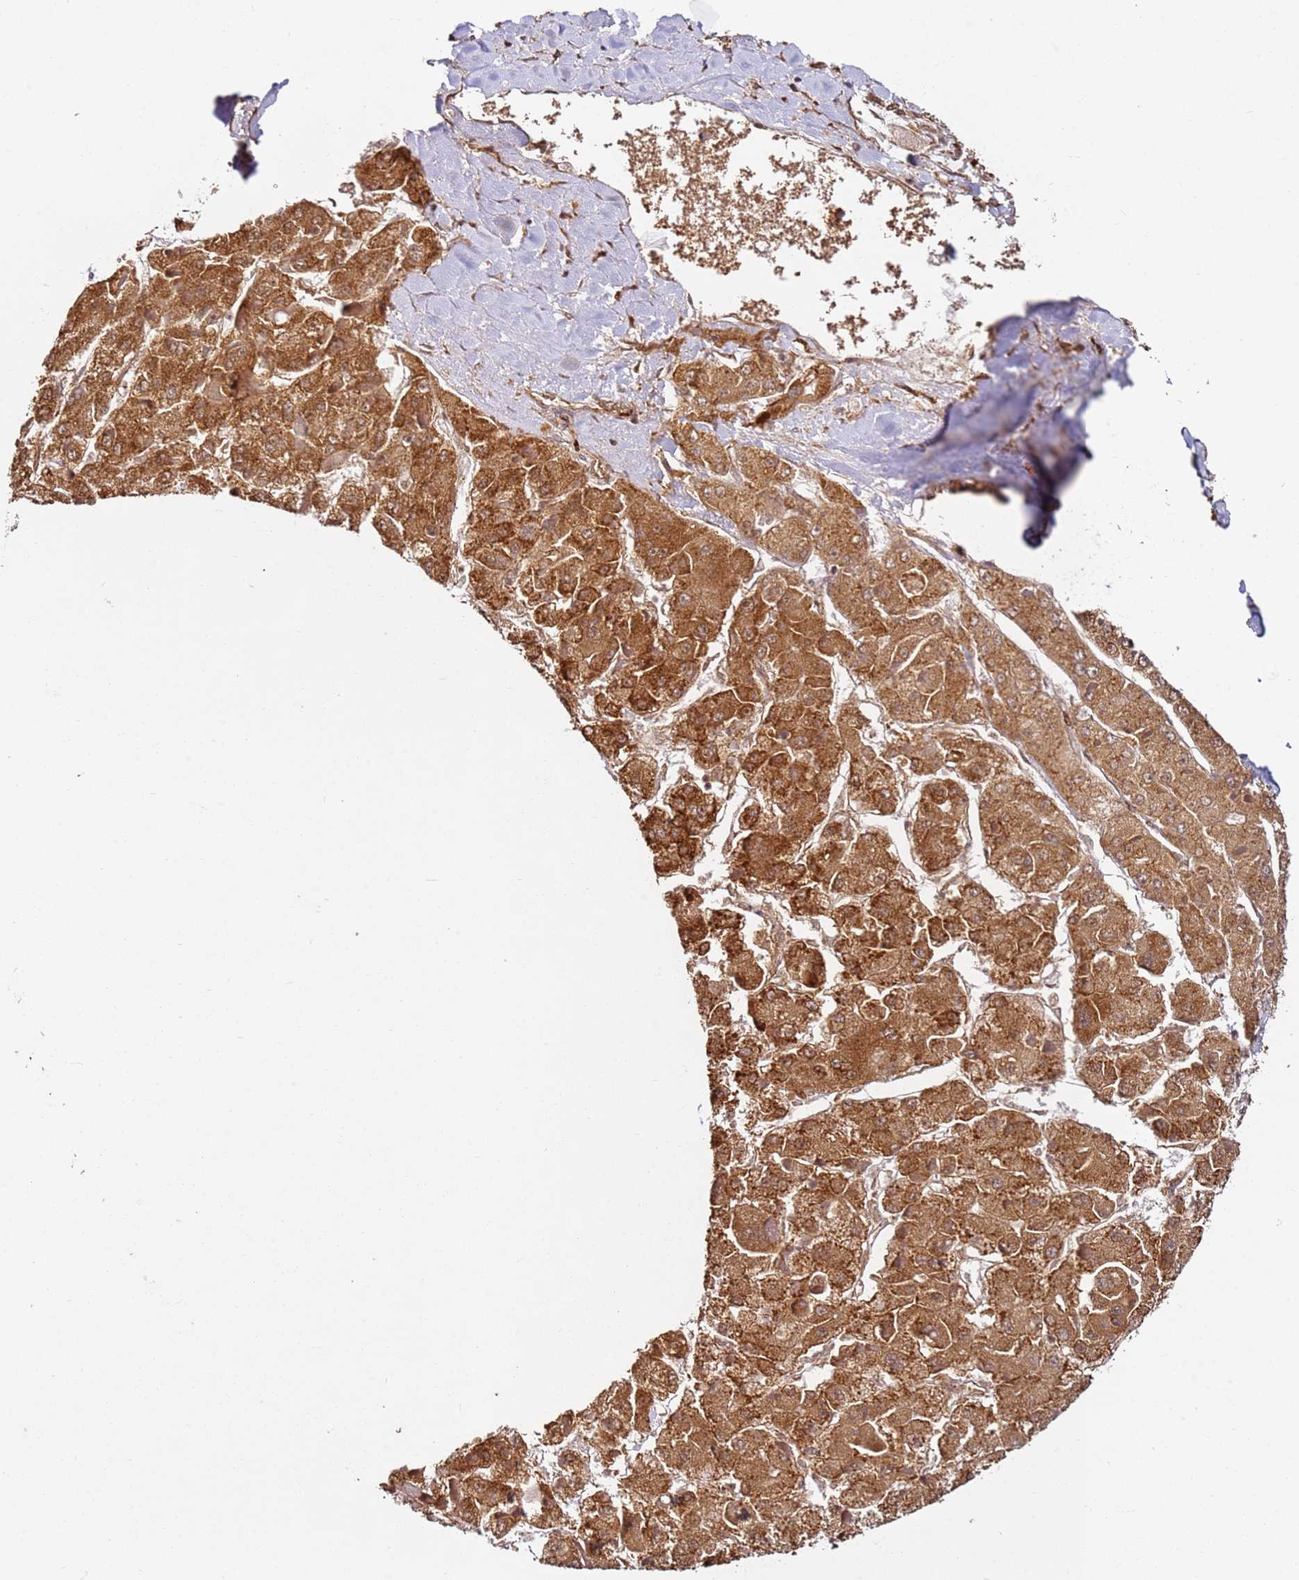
{"staining": {"intensity": "strong", "quantity": ">75%", "location": "cytoplasmic/membranous"}, "tissue": "liver cancer", "cell_type": "Tumor cells", "image_type": "cancer", "snomed": [{"axis": "morphology", "description": "Carcinoma, Hepatocellular, NOS"}, {"axis": "topography", "description": "Liver"}], "caption": "Hepatocellular carcinoma (liver) stained with DAB (3,3'-diaminobenzidine) immunohistochemistry (IHC) shows high levels of strong cytoplasmic/membranous staining in approximately >75% of tumor cells.", "gene": "RPS3A", "patient": {"sex": "female", "age": 73}}